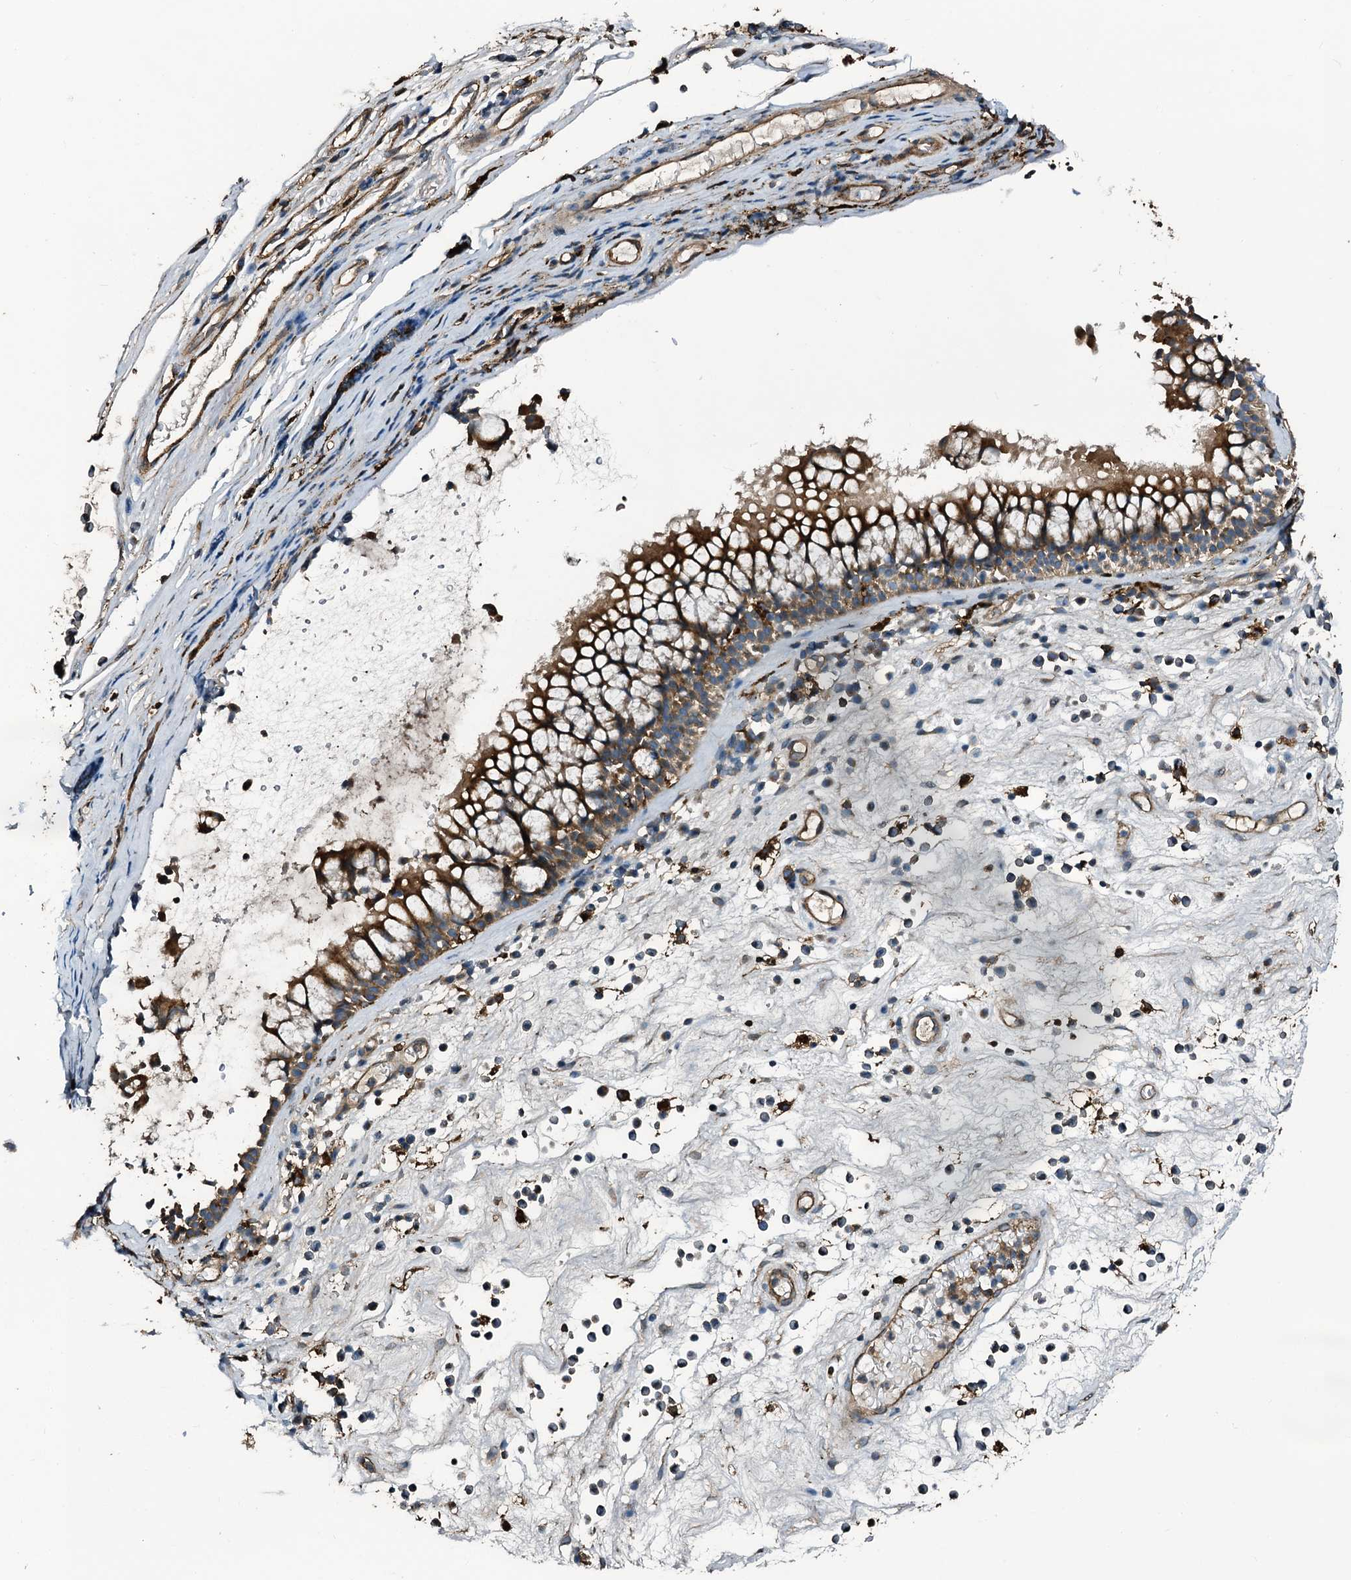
{"staining": {"intensity": "moderate", "quantity": ">75%", "location": "cytoplasmic/membranous"}, "tissue": "nasopharynx", "cell_type": "Respiratory epithelial cells", "image_type": "normal", "snomed": [{"axis": "morphology", "description": "Normal tissue, NOS"}, {"axis": "morphology", "description": "Inflammation, NOS"}, {"axis": "morphology", "description": "Malignant melanoma, Metastatic site"}, {"axis": "topography", "description": "Nasopharynx"}], "caption": "Brown immunohistochemical staining in normal nasopharynx reveals moderate cytoplasmic/membranous staining in about >75% of respiratory epithelial cells.", "gene": "TPGS2", "patient": {"sex": "male", "age": 70}}